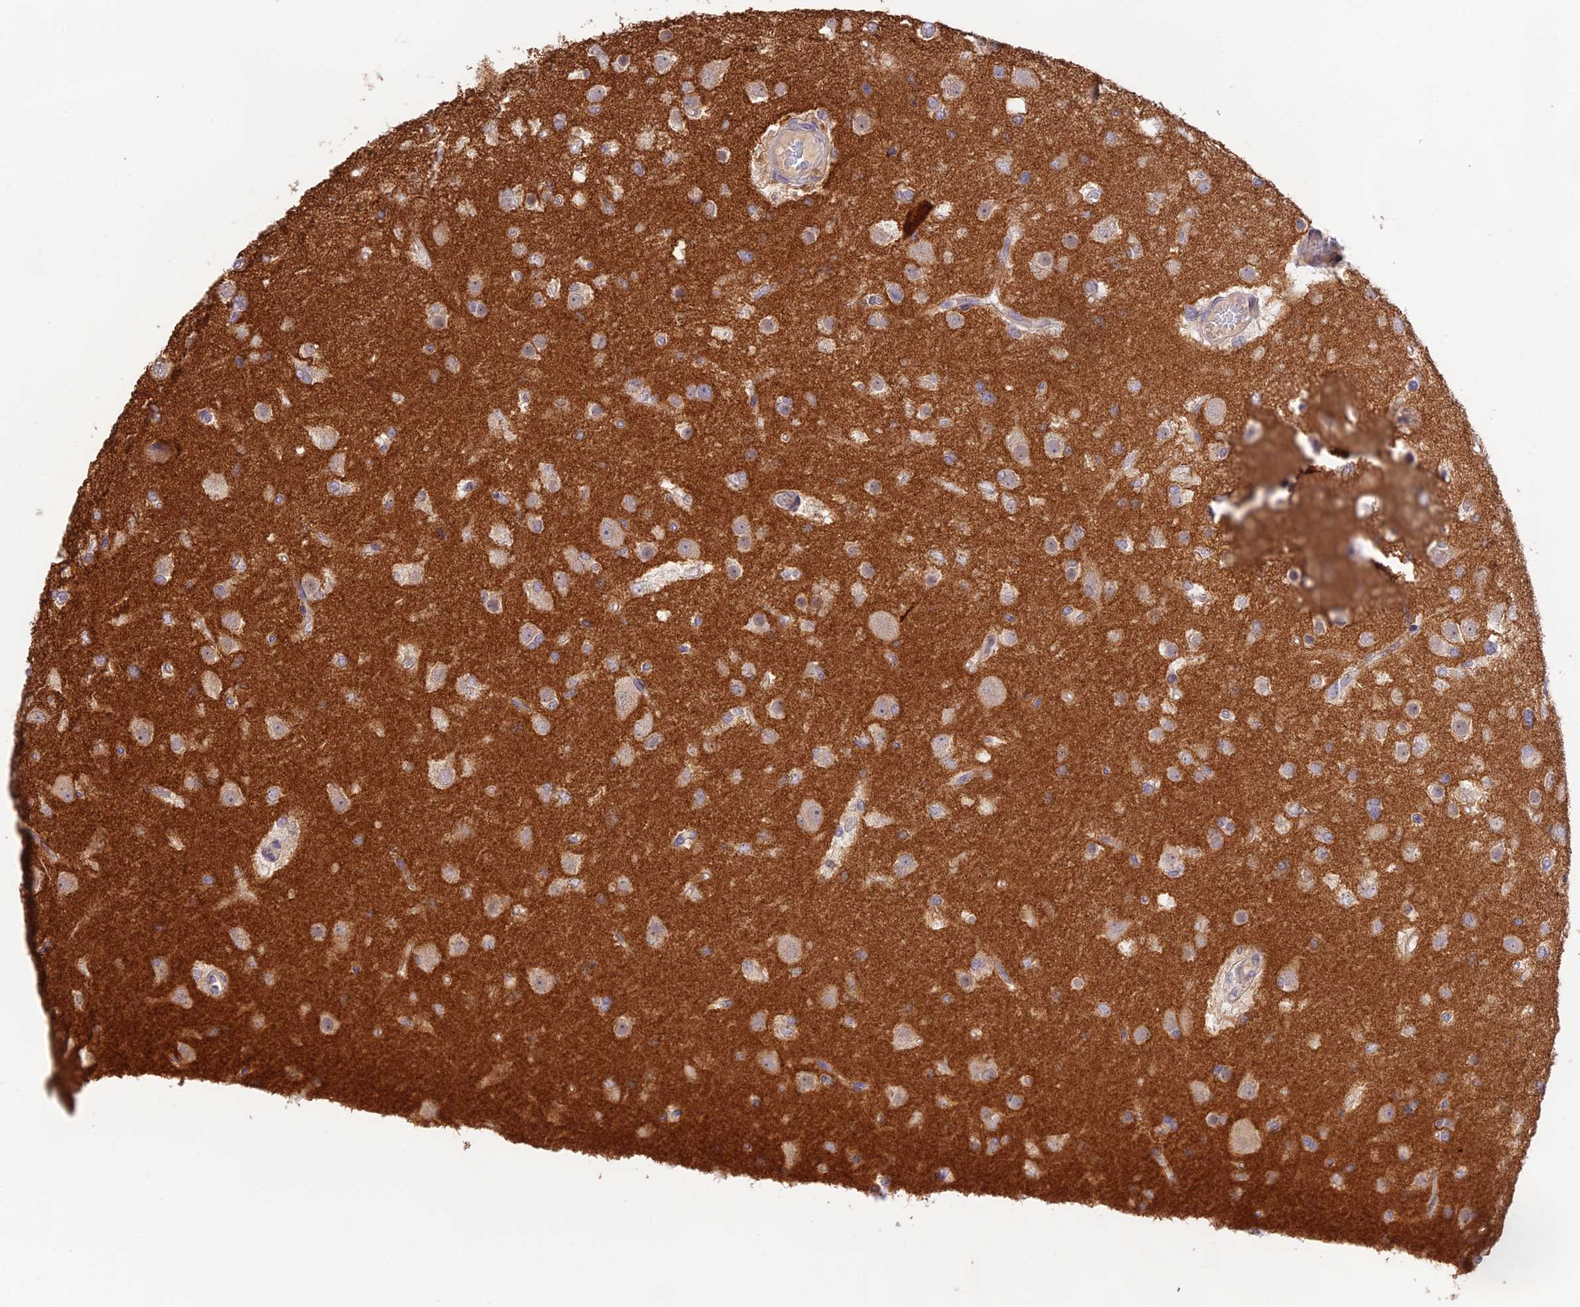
{"staining": {"intensity": "weak", "quantity": "<25%", "location": "cytoplasmic/membranous"}, "tissue": "glioma", "cell_type": "Tumor cells", "image_type": "cancer", "snomed": [{"axis": "morphology", "description": "Glioma, malignant, High grade"}, {"axis": "topography", "description": "Brain"}], "caption": "IHC photomicrograph of neoplastic tissue: glioma stained with DAB exhibits no significant protein expression in tumor cells.", "gene": "CAMSAP3", "patient": {"sex": "male", "age": 53}}